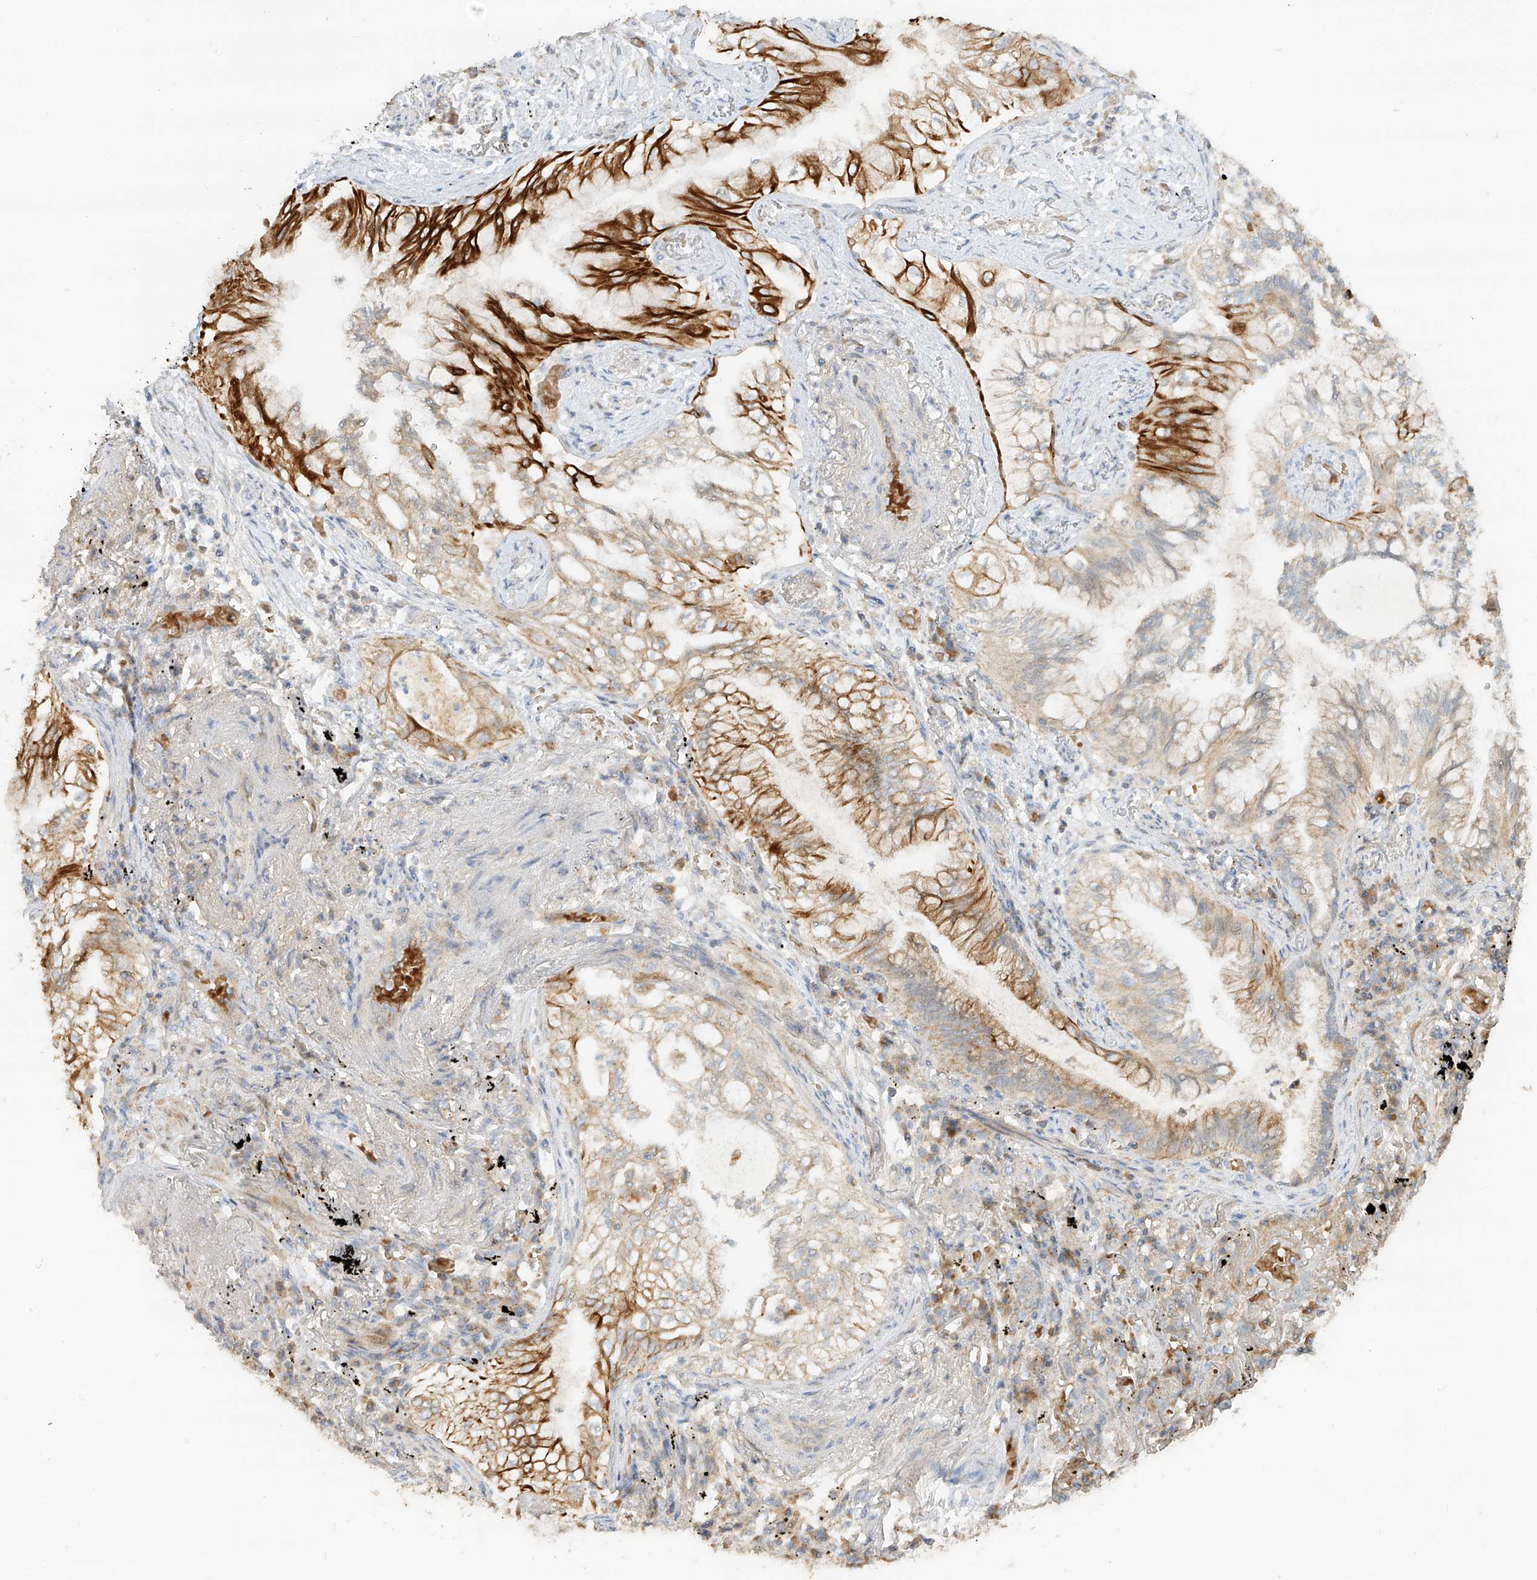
{"staining": {"intensity": "moderate", "quantity": "<25%", "location": "cytoplasmic/membranous"}, "tissue": "lung cancer", "cell_type": "Tumor cells", "image_type": "cancer", "snomed": [{"axis": "morphology", "description": "Adenocarcinoma, NOS"}, {"axis": "topography", "description": "Lung"}], "caption": "Moderate cytoplasmic/membranous expression for a protein is identified in about <25% of tumor cells of lung cancer using IHC.", "gene": "KPNA7", "patient": {"sex": "female", "age": 70}}